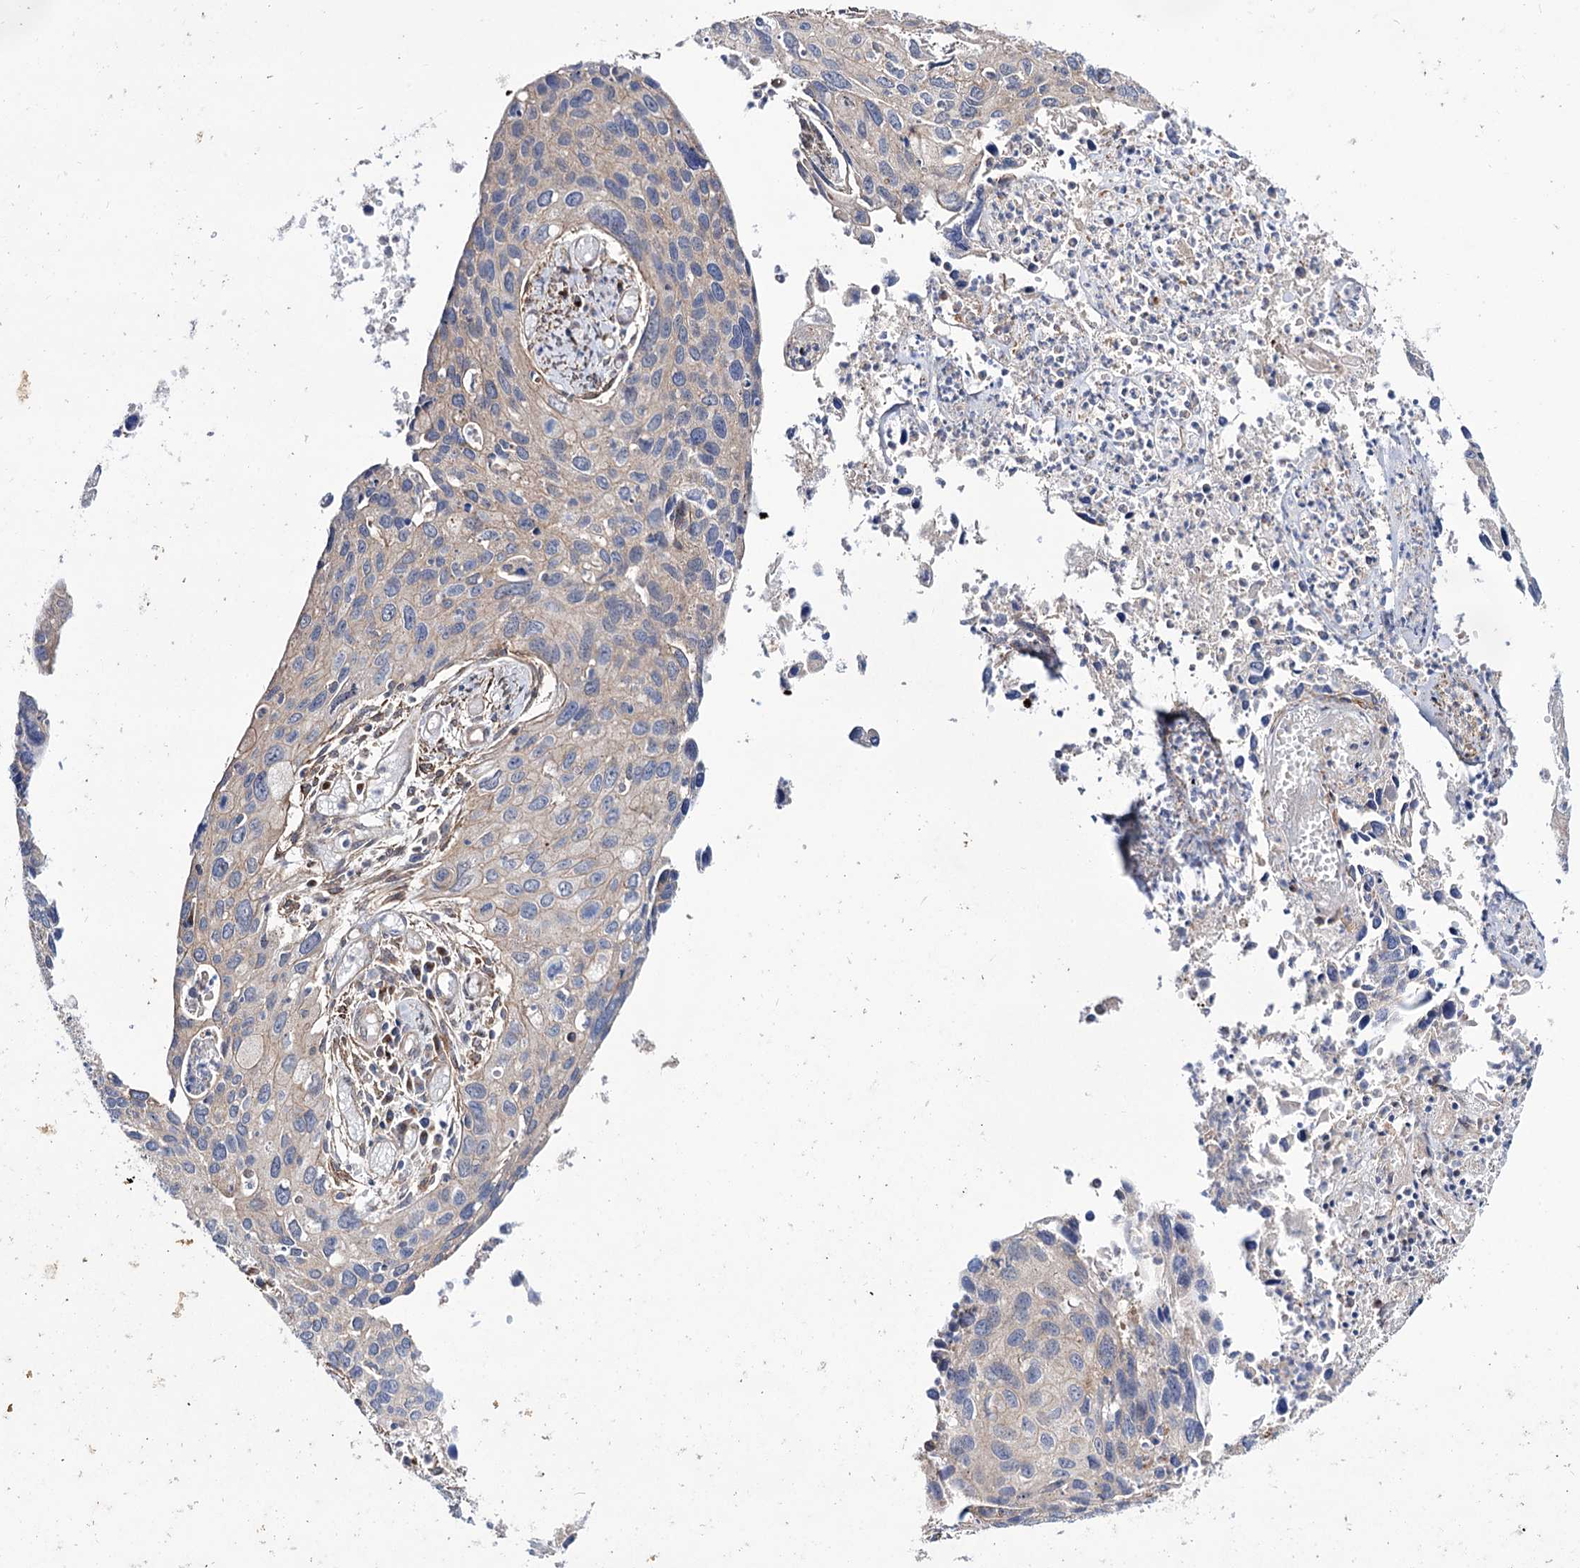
{"staining": {"intensity": "weak", "quantity": "<25%", "location": "cytoplasmic/membranous"}, "tissue": "cervical cancer", "cell_type": "Tumor cells", "image_type": "cancer", "snomed": [{"axis": "morphology", "description": "Squamous cell carcinoma, NOS"}, {"axis": "topography", "description": "Cervix"}], "caption": "Immunohistochemistry micrograph of neoplastic tissue: human cervical cancer stained with DAB exhibits no significant protein staining in tumor cells. (DAB immunohistochemistry with hematoxylin counter stain).", "gene": "SEC24A", "patient": {"sex": "female", "age": 55}}